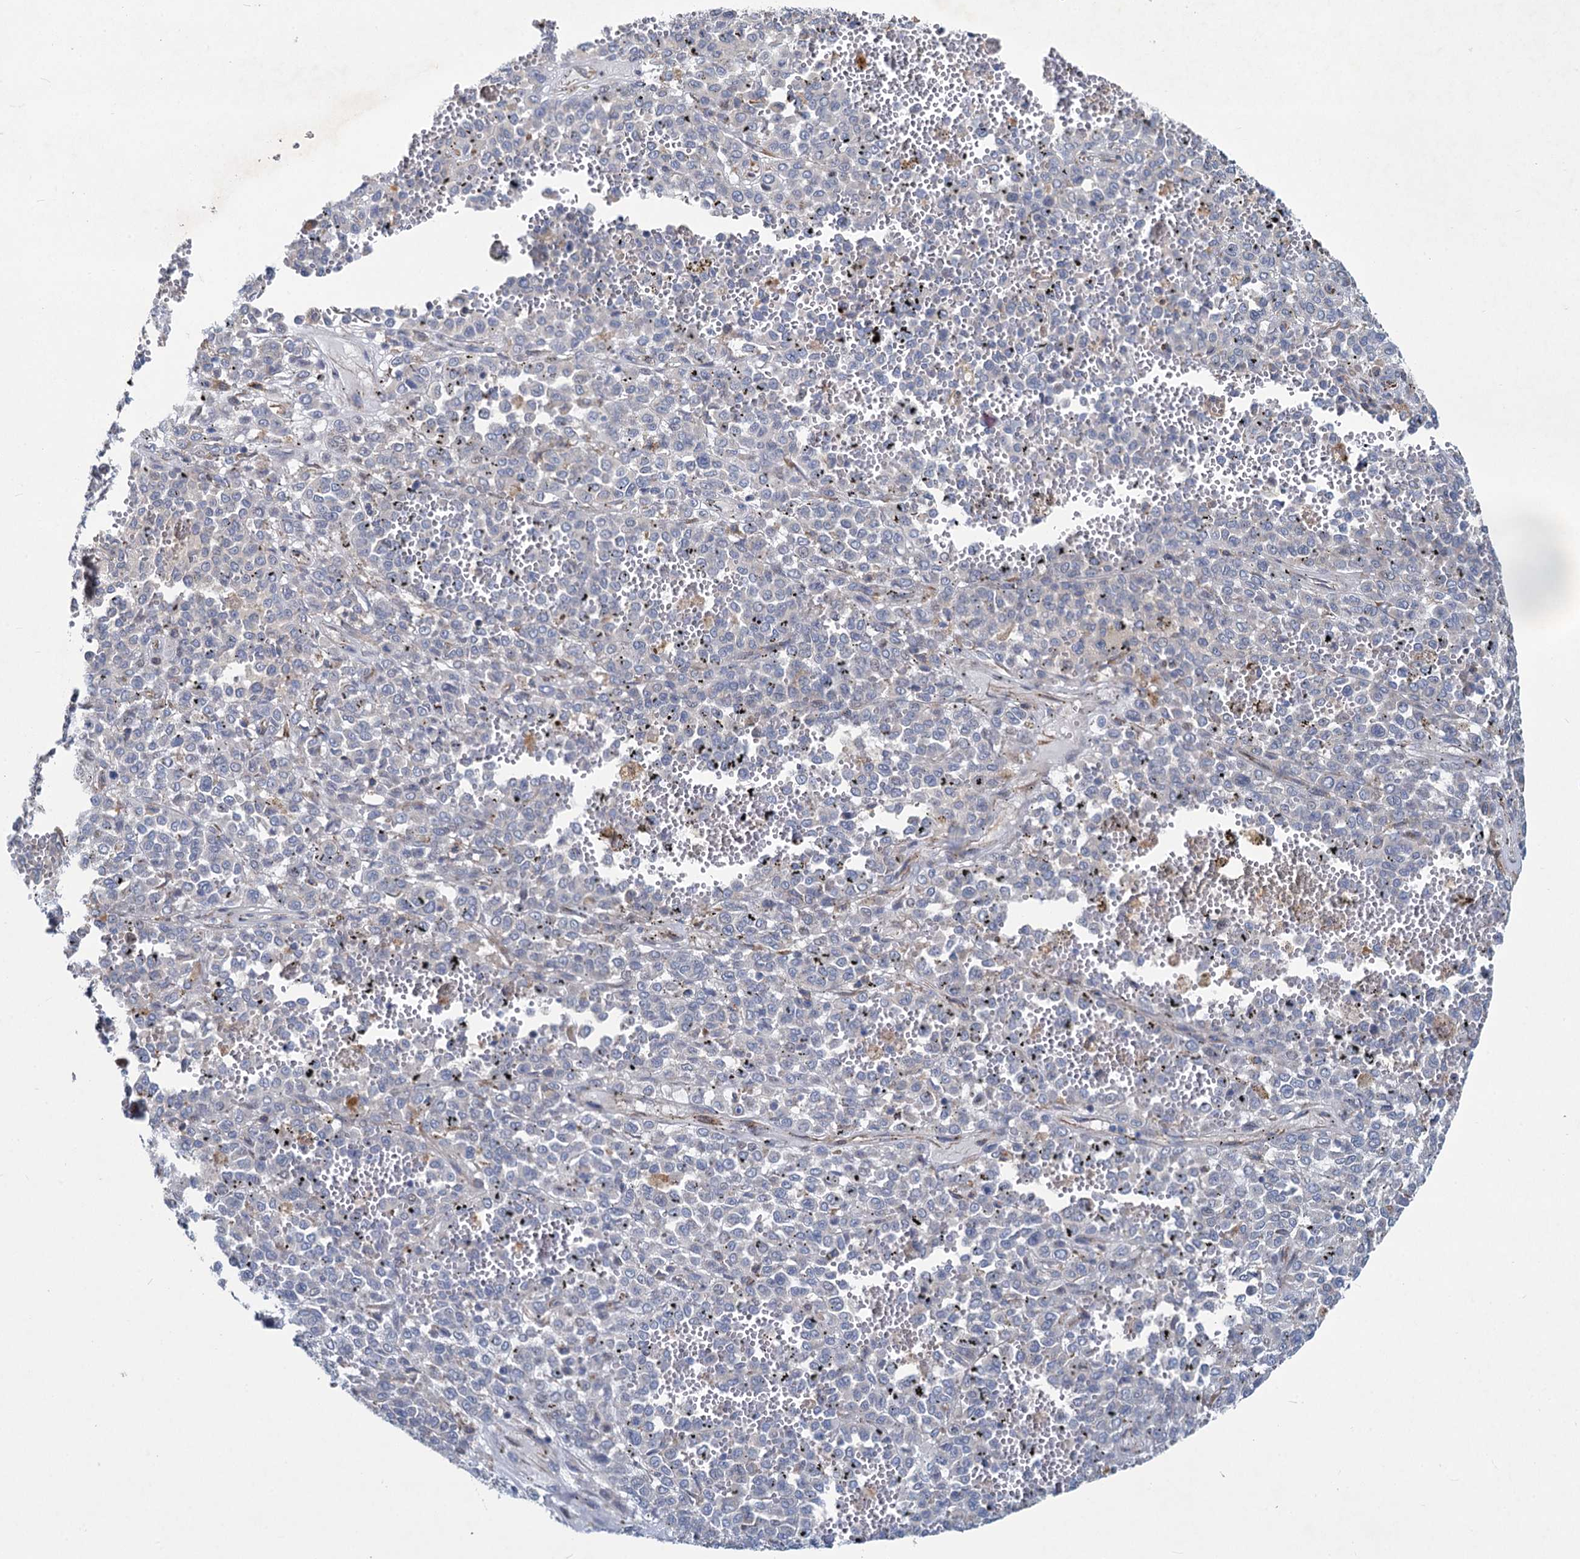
{"staining": {"intensity": "negative", "quantity": "none", "location": "none"}, "tissue": "melanoma", "cell_type": "Tumor cells", "image_type": "cancer", "snomed": [{"axis": "morphology", "description": "Malignant melanoma, Metastatic site"}, {"axis": "topography", "description": "Pancreas"}], "caption": "Immunohistochemical staining of melanoma exhibits no significant expression in tumor cells.", "gene": "PRSS35", "patient": {"sex": "female", "age": 30}}